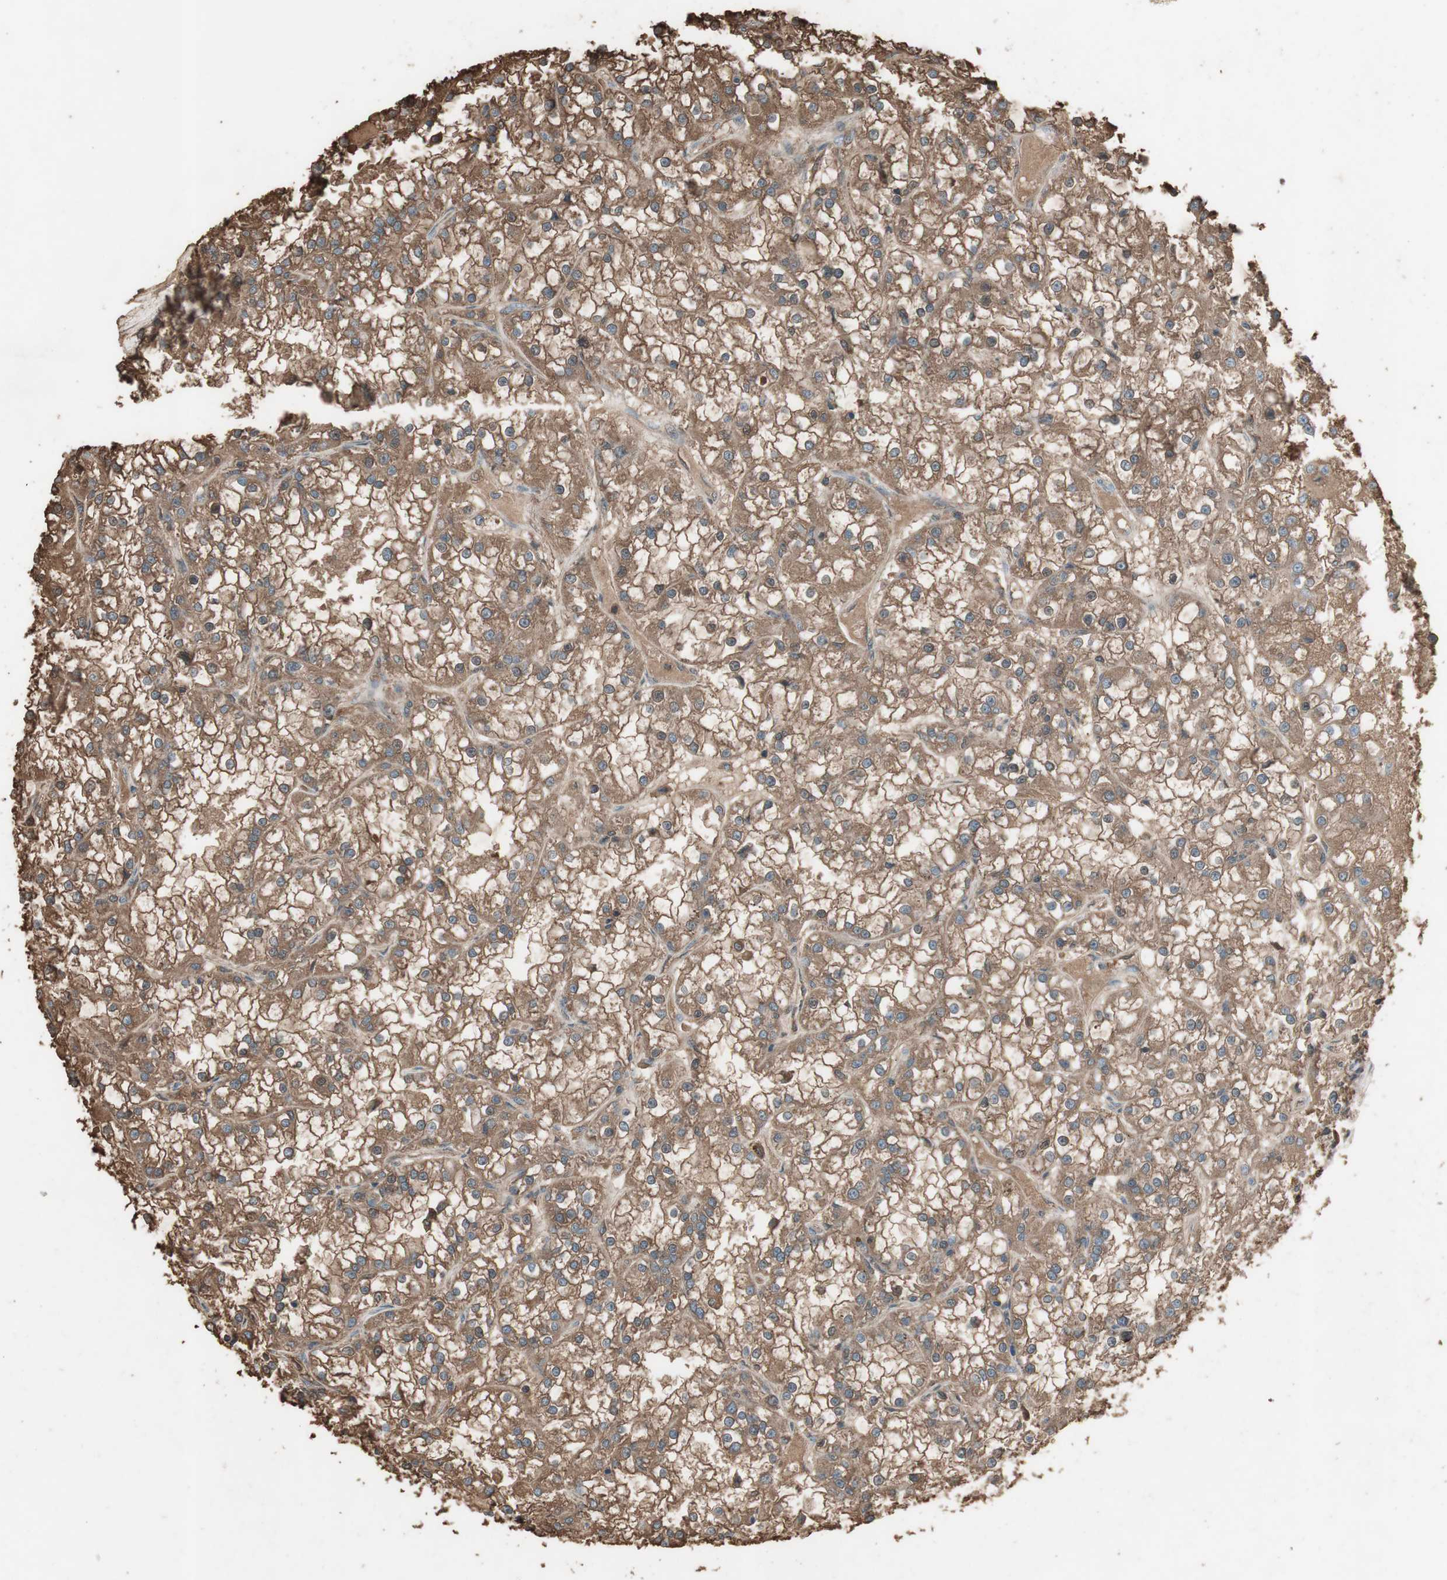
{"staining": {"intensity": "moderate", "quantity": ">75%", "location": "cytoplasmic/membranous"}, "tissue": "renal cancer", "cell_type": "Tumor cells", "image_type": "cancer", "snomed": [{"axis": "morphology", "description": "Adenocarcinoma, NOS"}, {"axis": "topography", "description": "Kidney"}], "caption": "Approximately >75% of tumor cells in renal adenocarcinoma reveal moderate cytoplasmic/membranous protein staining as visualized by brown immunohistochemical staining.", "gene": "MMP14", "patient": {"sex": "female", "age": 52}}